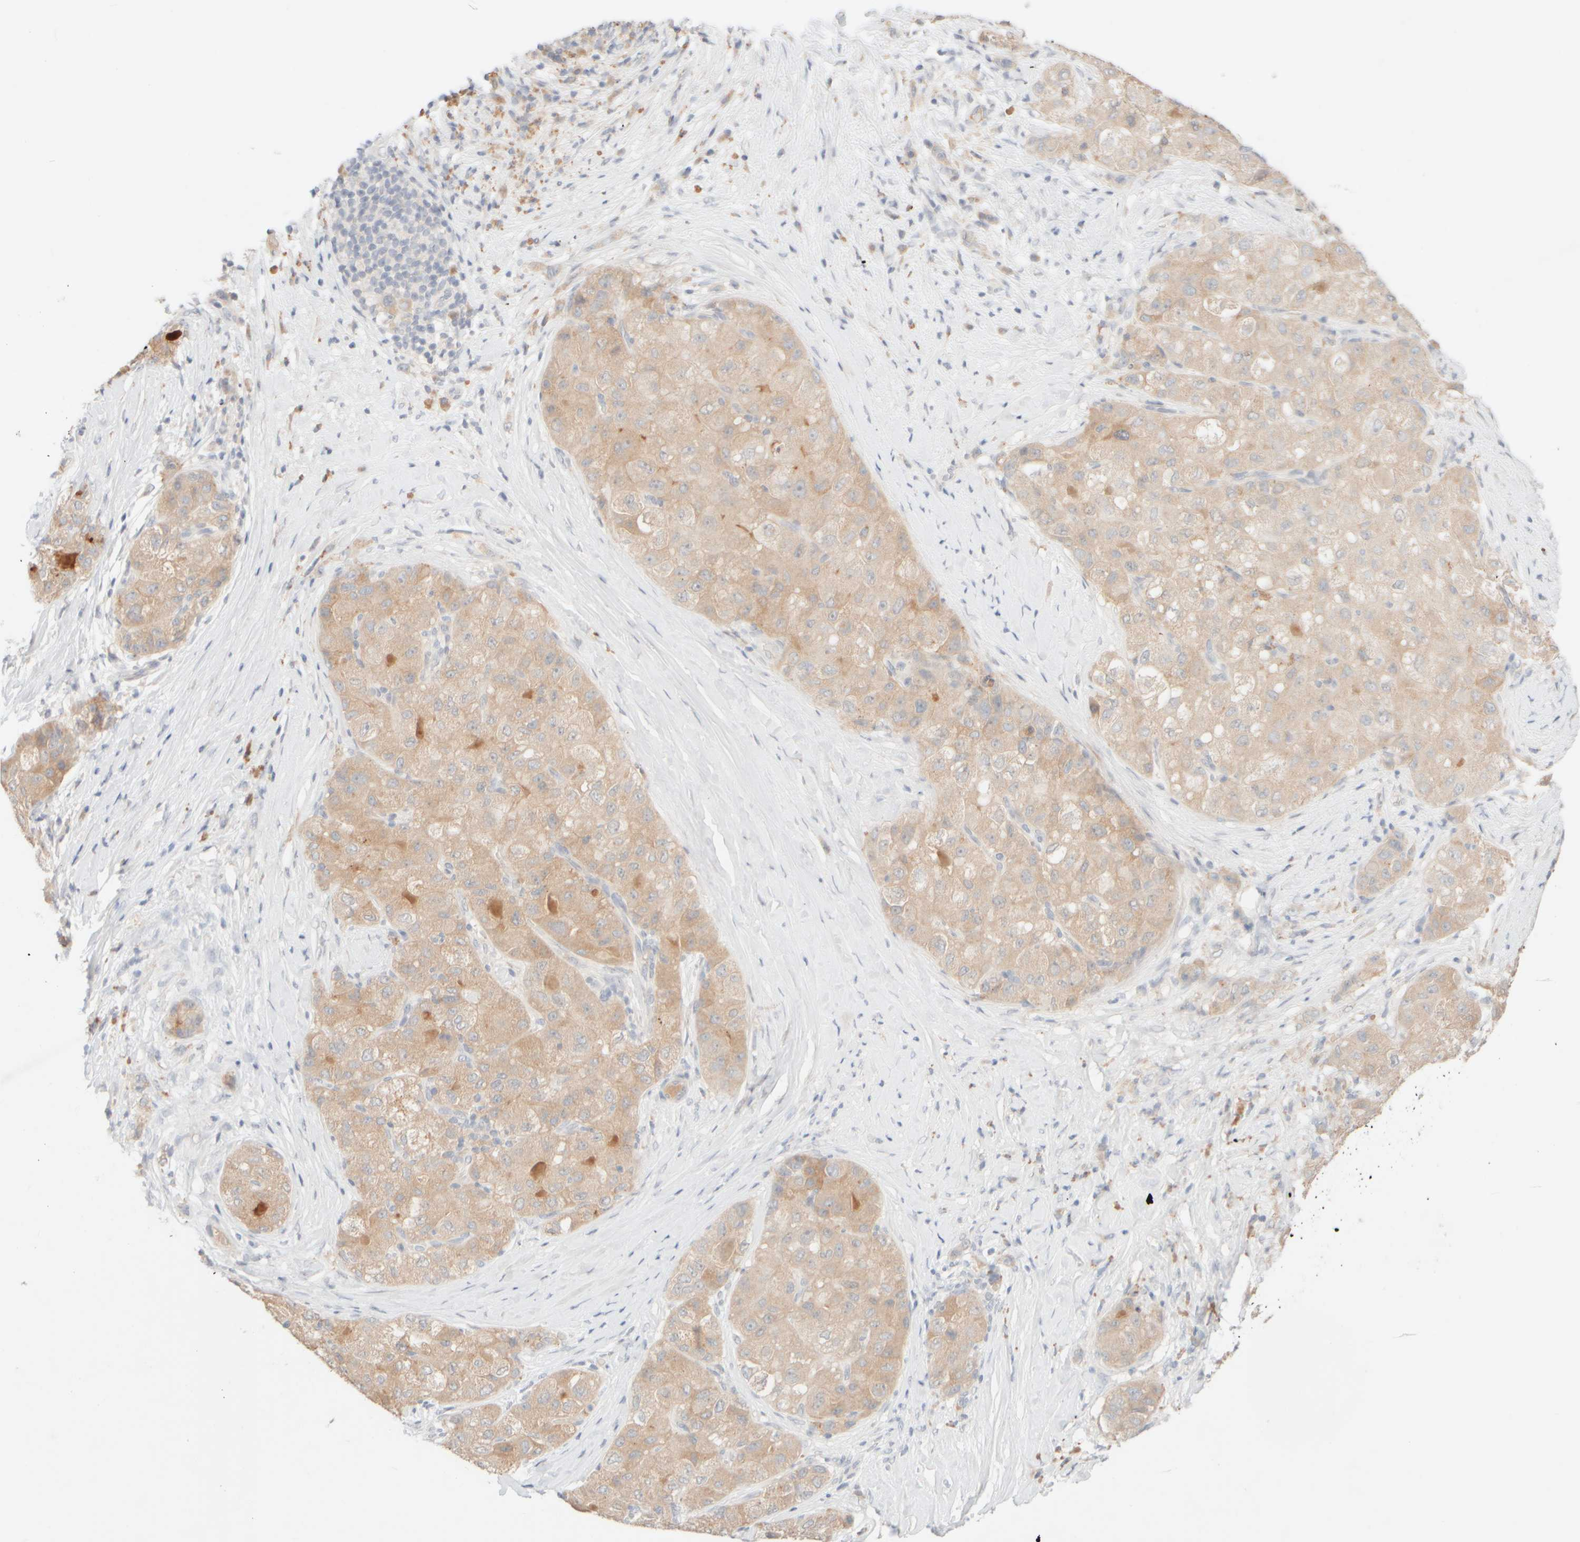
{"staining": {"intensity": "weak", "quantity": ">75%", "location": "cytoplasmic/membranous"}, "tissue": "liver cancer", "cell_type": "Tumor cells", "image_type": "cancer", "snomed": [{"axis": "morphology", "description": "Carcinoma, Hepatocellular, NOS"}, {"axis": "topography", "description": "Liver"}], "caption": "Immunohistochemical staining of human liver hepatocellular carcinoma displays weak cytoplasmic/membranous protein staining in about >75% of tumor cells.", "gene": "SNTB1", "patient": {"sex": "male", "age": 80}}